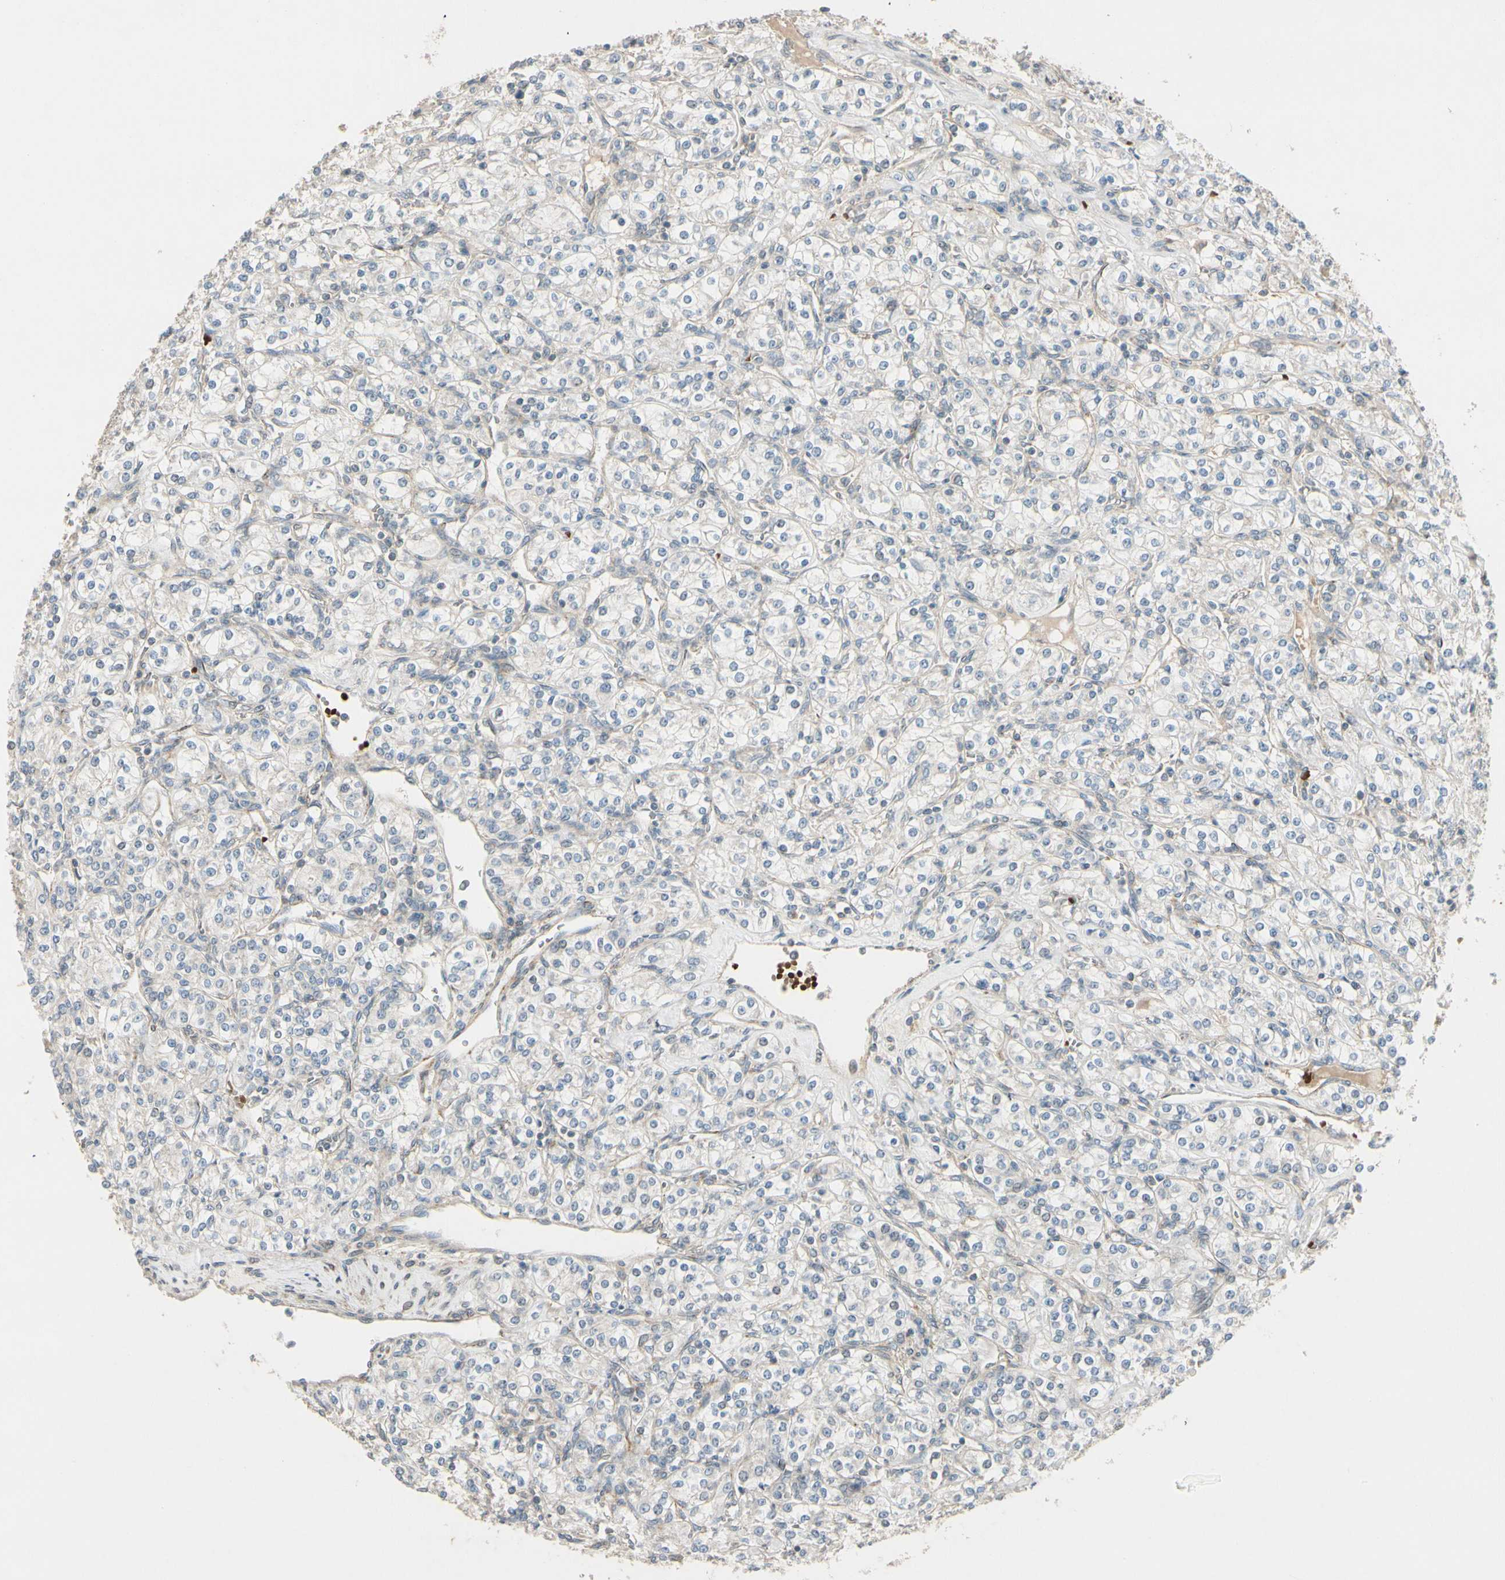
{"staining": {"intensity": "negative", "quantity": "none", "location": "none"}, "tissue": "renal cancer", "cell_type": "Tumor cells", "image_type": "cancer", "snomed": [{"axis": "morphology", "description": "Adenocarcinoma, NOS"}, {"axis": "topography", "description": "Kidney"}], "caption": "Tumor cells show no significant positivity in adenocarcinoma (renal).", "gene": "PPP3CB", "patient": {"sex": "male", "age": 77}}